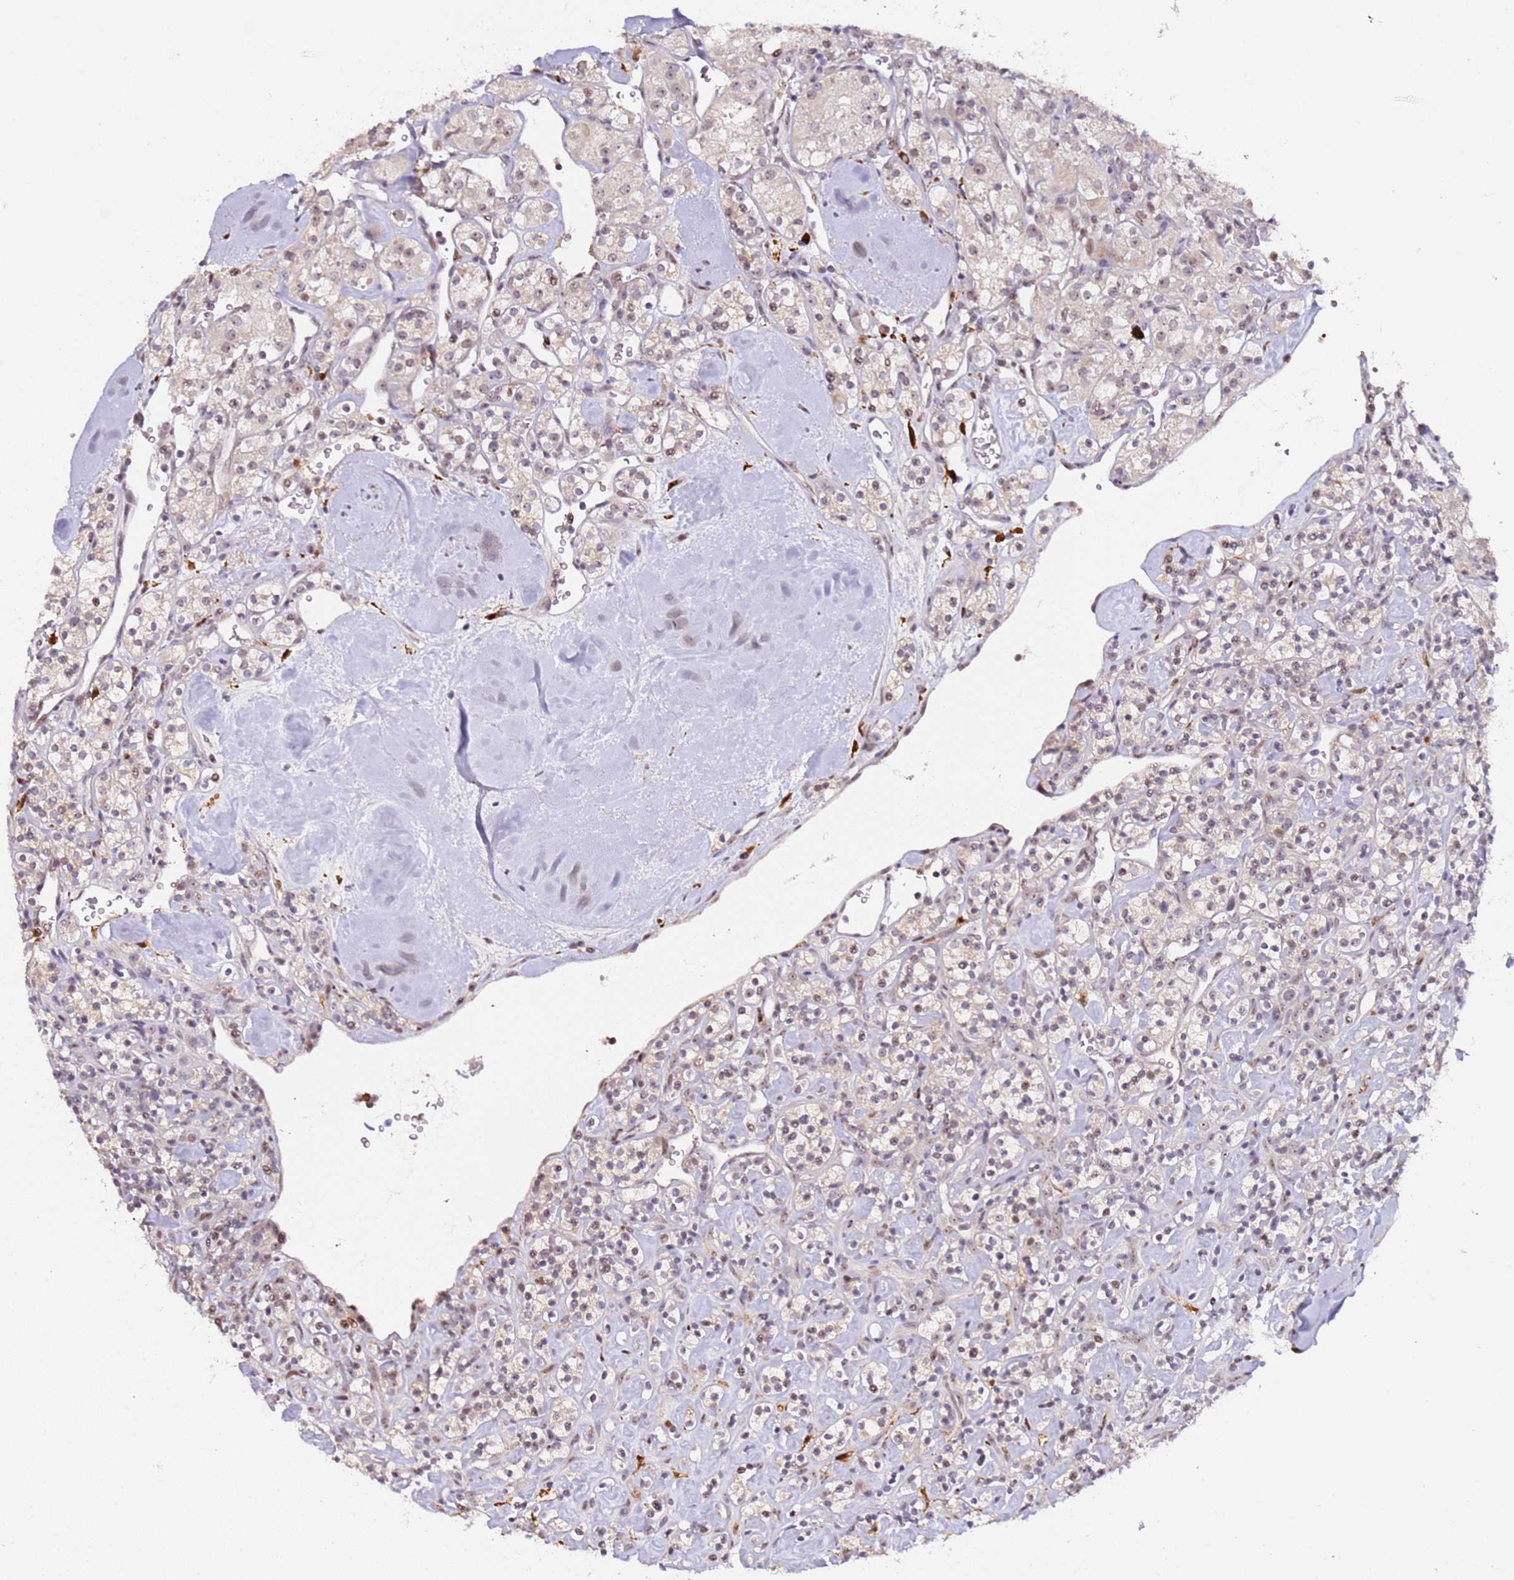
{"staining": {"intensity": "weak", "quantity": "25%-75%", "location": "nuclear"}, "tissue": "renal cancer", "cell_type": "Tumor cells", "image_type": "cancer", "snomed": [{"axis": "morphology", "description": "Adenocarcinoma, NOS"}, {"axis": "topography", "description": "Kidney"}], "caption": "A low amount of weak nuclear positivity is present in about 25%-75% of tumor cells in renal cancer (adenocarcinoma) tissue.", "gene": "LGALSL", "patient": {"sex": "male", "age": 77}}